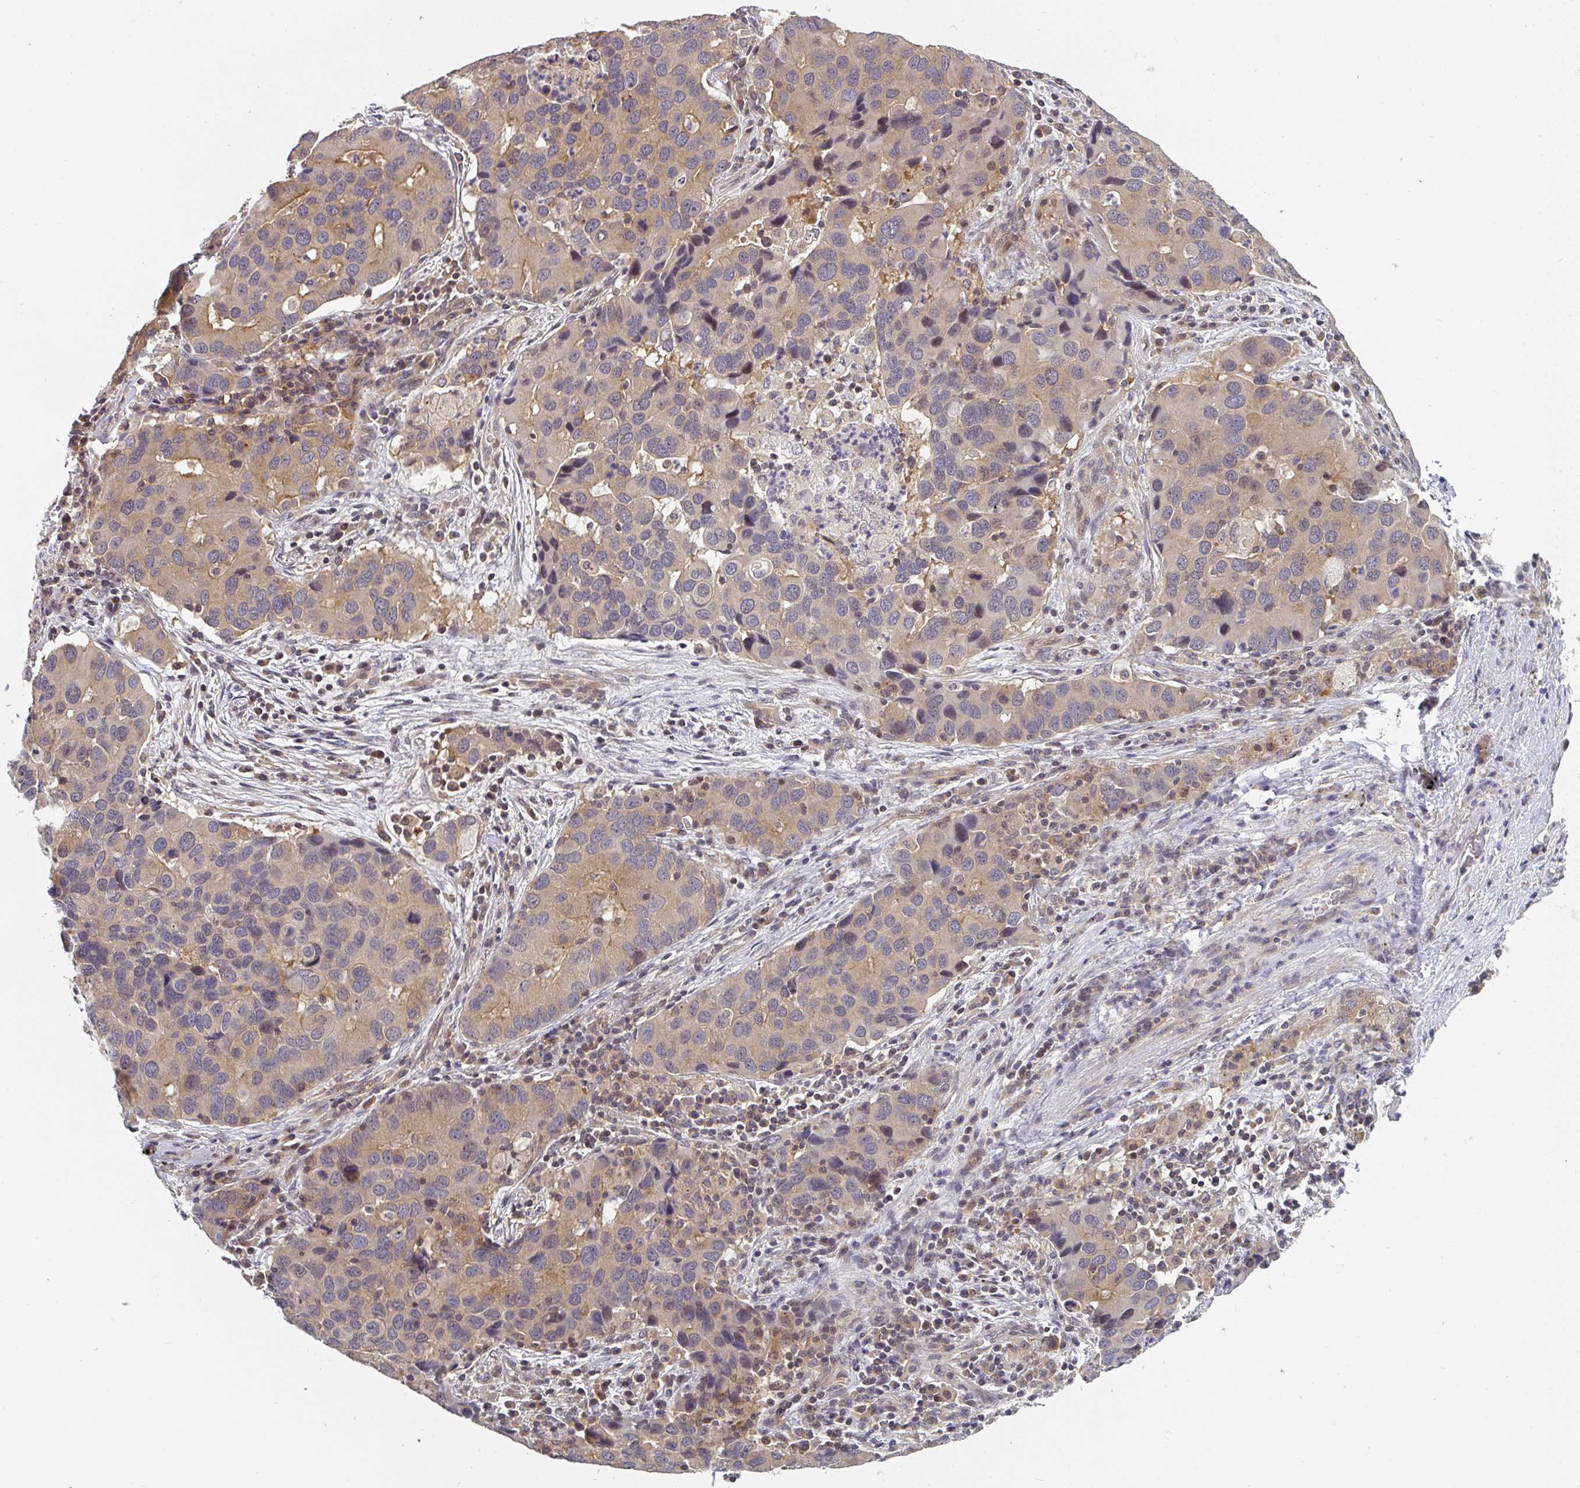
{"staining": {"intensity": "weak", "quantity": ">75%", "location": "cytoplasmic/membranous"}, "tissue": "lung cancer", "cell_type": "Tumor cells", "image_type": "cancer", "snomed": [{"axis": "morphology", "description": "Aneuploidy"}, {"axis": "morphology", "description": "Adenocarcinoma, NOS"}, {"axis": "topography", "description": "Lymph node"}, {"axis": "topography", "description": "Lung"}], "caption": "Lung adenocarcinoma was stained to show a protein in brown. There is low levels of weak cytoplasmic/membranous staining in about >75% of tumor cells.", "gene": "RANGRF", "patient": {"sex": "female", "age": 74}}